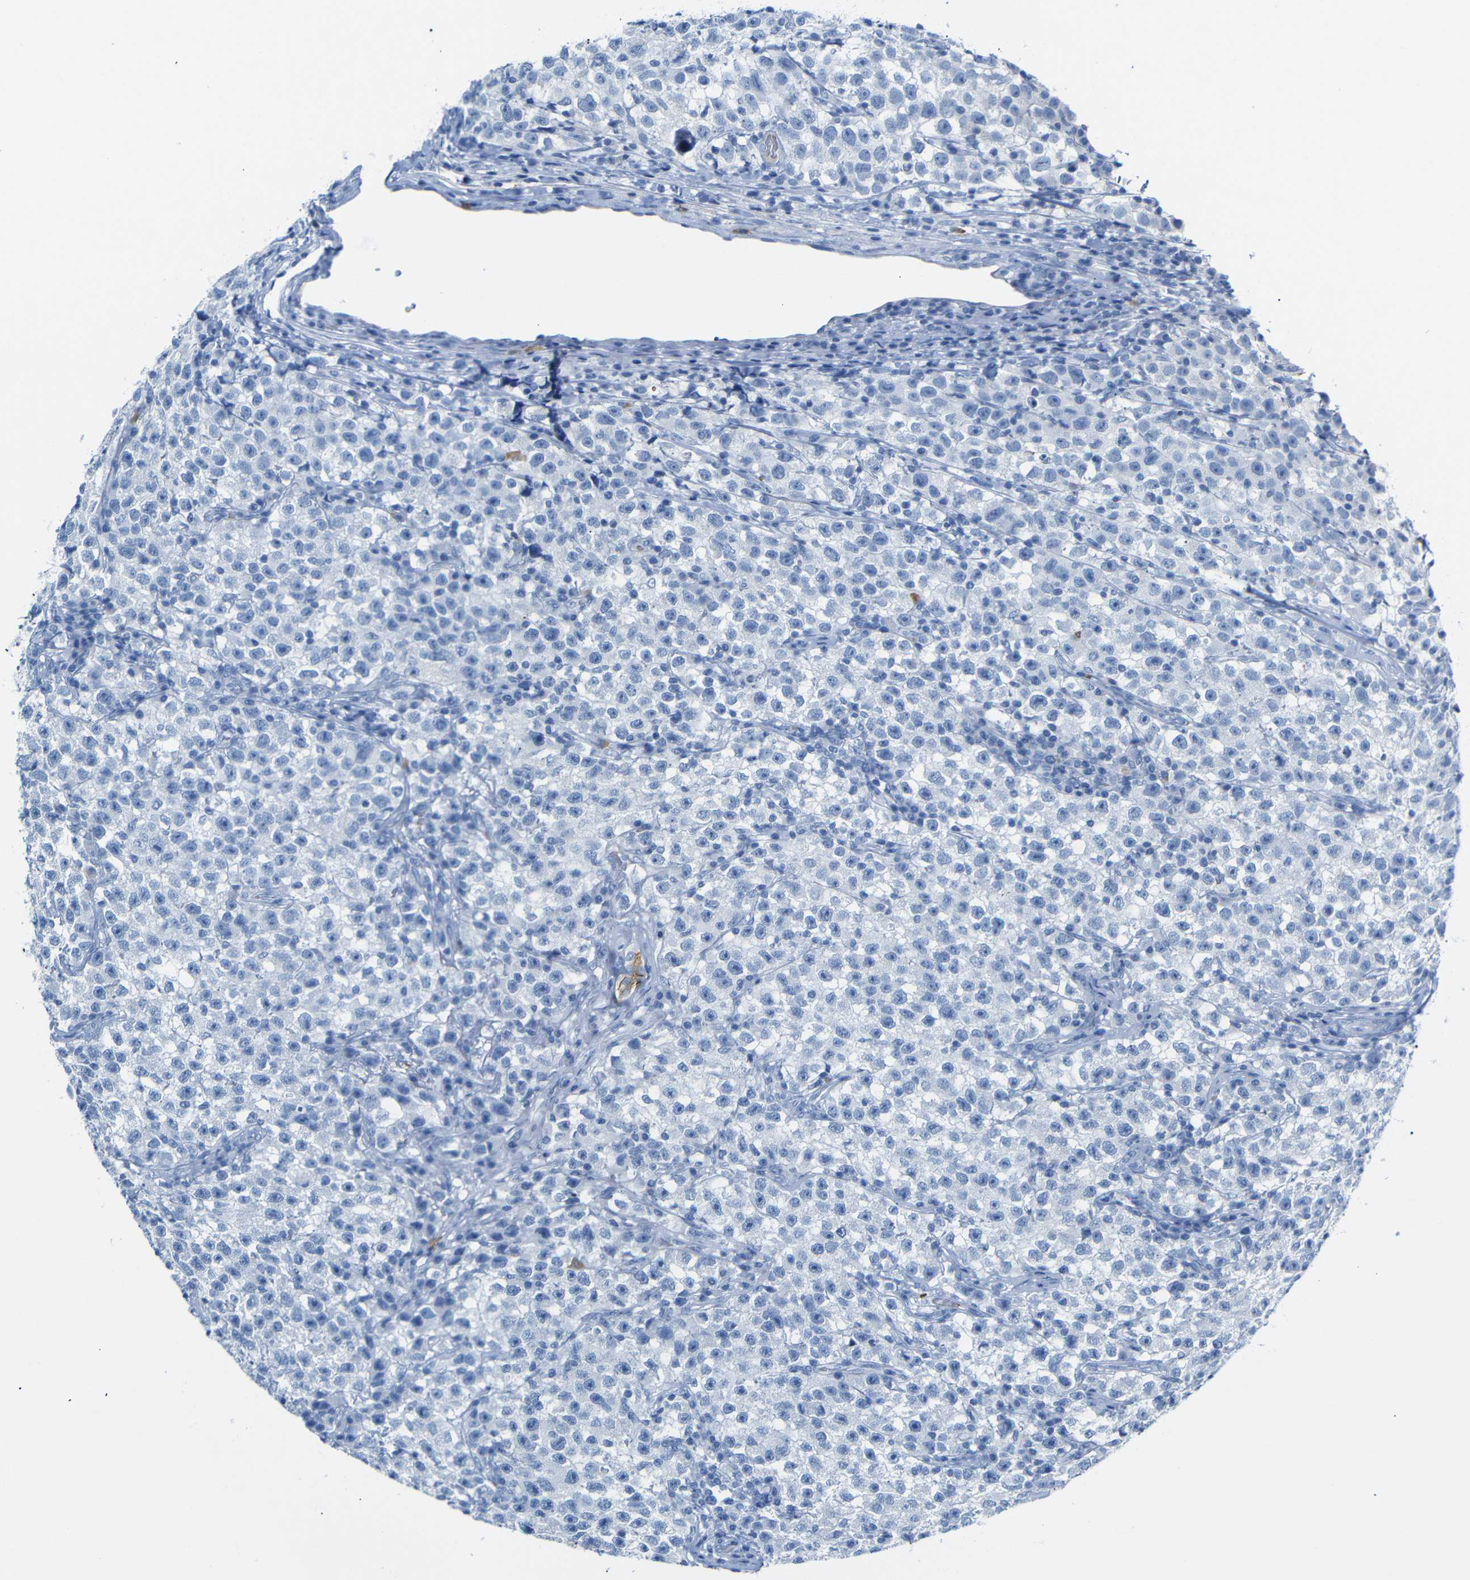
{"staining": {"intensity": "negative", "quantity": "none", "location": "none"}, "tissue": "testis cancer", "cell_type": "Tumor cells", "image_type": "cancer", "snomed": [{"axis": "morphology", "description": "Seminoma, NOS"}, {"axis": "topography", "description": "Testis"}], "caption": "There is no significant positivity in tumor cells of testis seminoma.", "gene": "ERVMER34-1", "patient": {"sex": "male", "age": 22}}